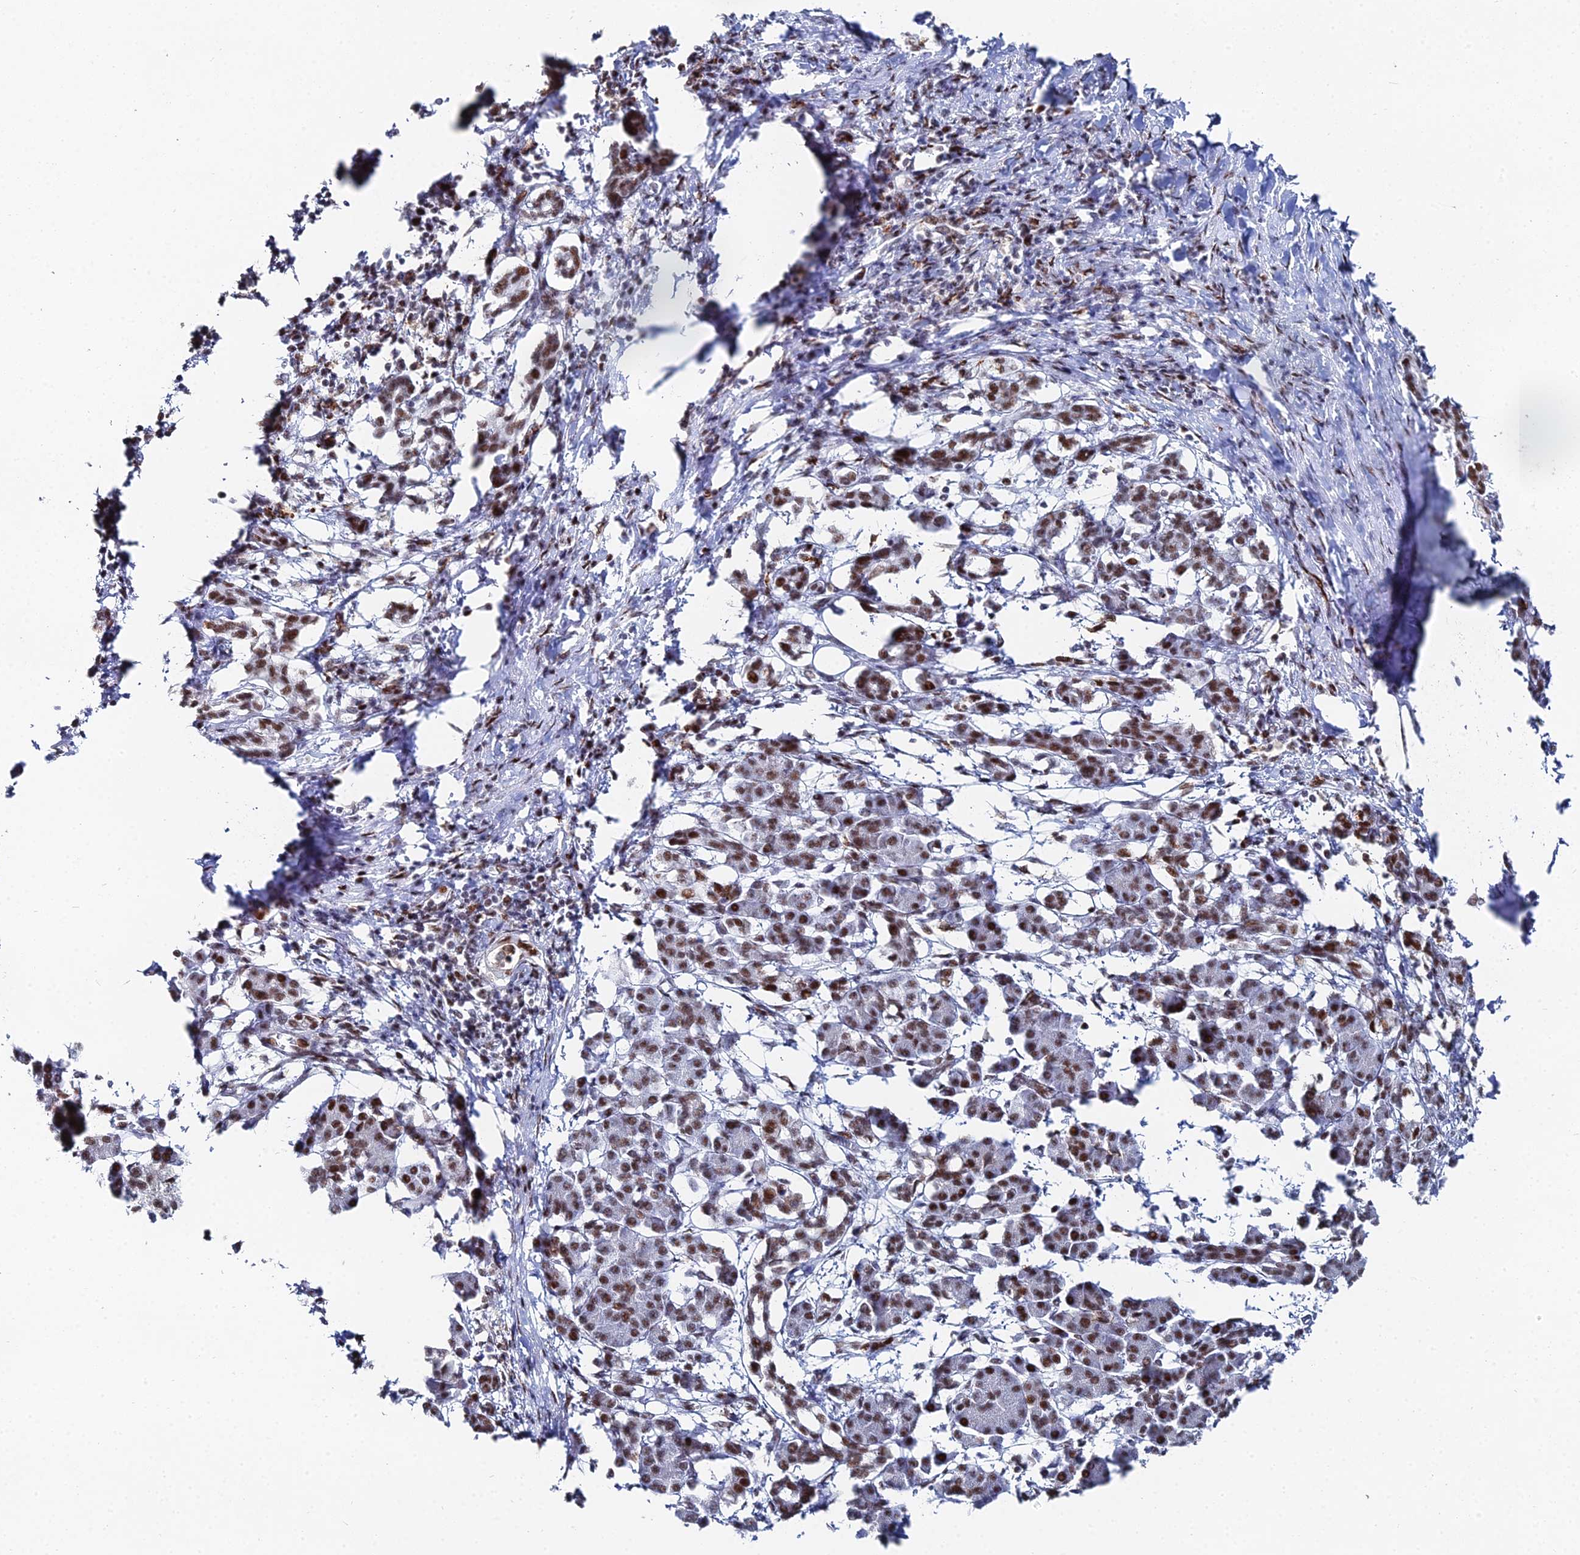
{"staining": {"intensity": "moderate", "quantity": ">75%", "location": "nuclear"}, "tissue": "pancreatic cancer", "cell_type": "Tumor cells", "image_type": "cancer", "snomed": [{"axis": "morphology", "description": "Adenocarcinoma, NOS"}, {"axis": "topography", "description": "Pancreas"}], "caption": "Protein expression analysis of adenocarcinoma (pancreatic) exhibits moderate nuclear positivity in approximately >75% of tumor cells.", "gene": "GSC2", "patient": {"sex": "female", "age": 55}}